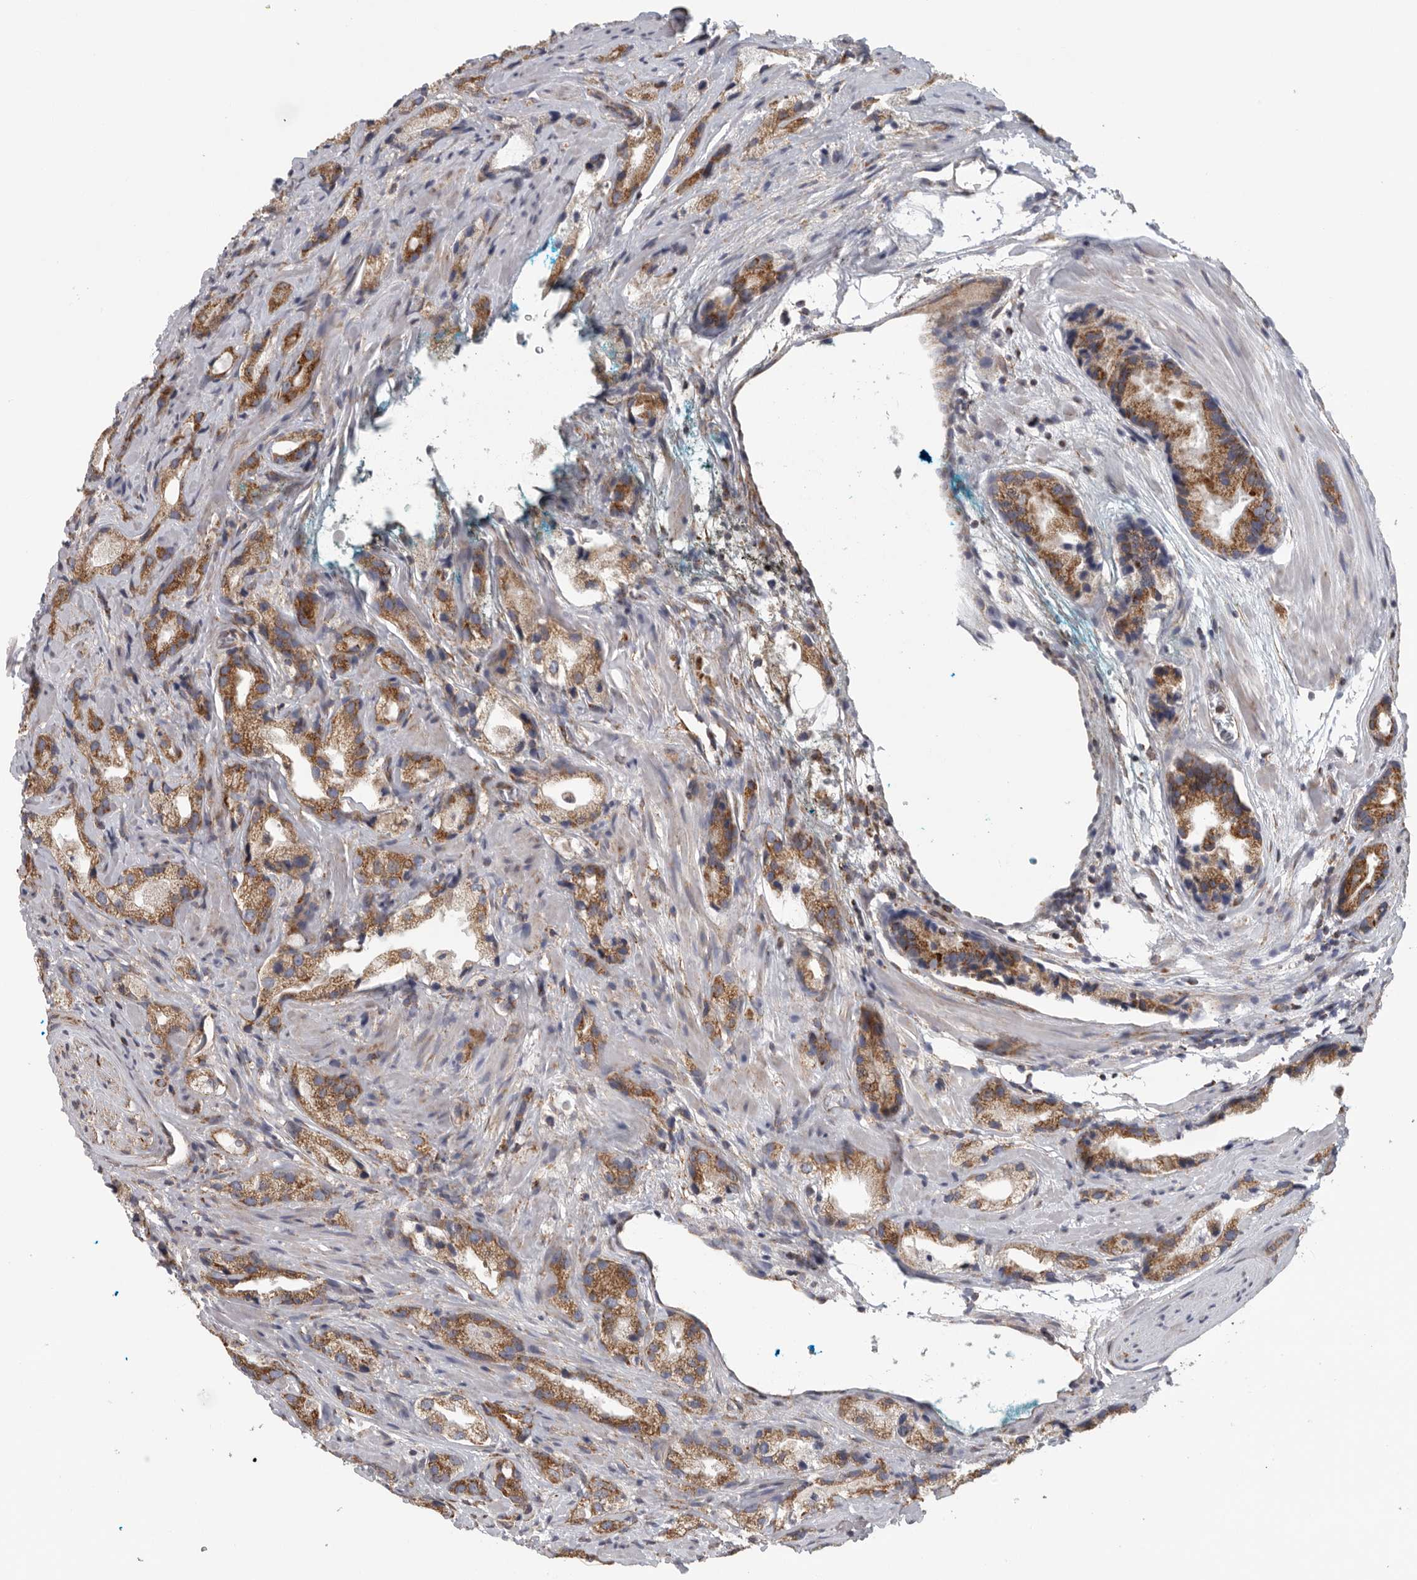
{"staining": {"intensity": "moderate", "quantity": ">75%", "location": "cytoplasmic/membranous"}, "tissue": "prostate cancer", "cell_type": "Tumor cells", "image_type": "cancer", "snomed": [{"axis": "morphology", "description": "Adenocarcinoma, High grade"}, {"axis": "topography", "description": "Prostate"}], "caption": "Immunohistochemical staining of human adenocarcinoma (high-grade) (prostate) demonstrates medium levels of moderate cytoplasmic/membranous protein positivity in about >75% of tumor cells.", "gene": "FKBP8", "patient": {"sex": "male", "age": 63}}